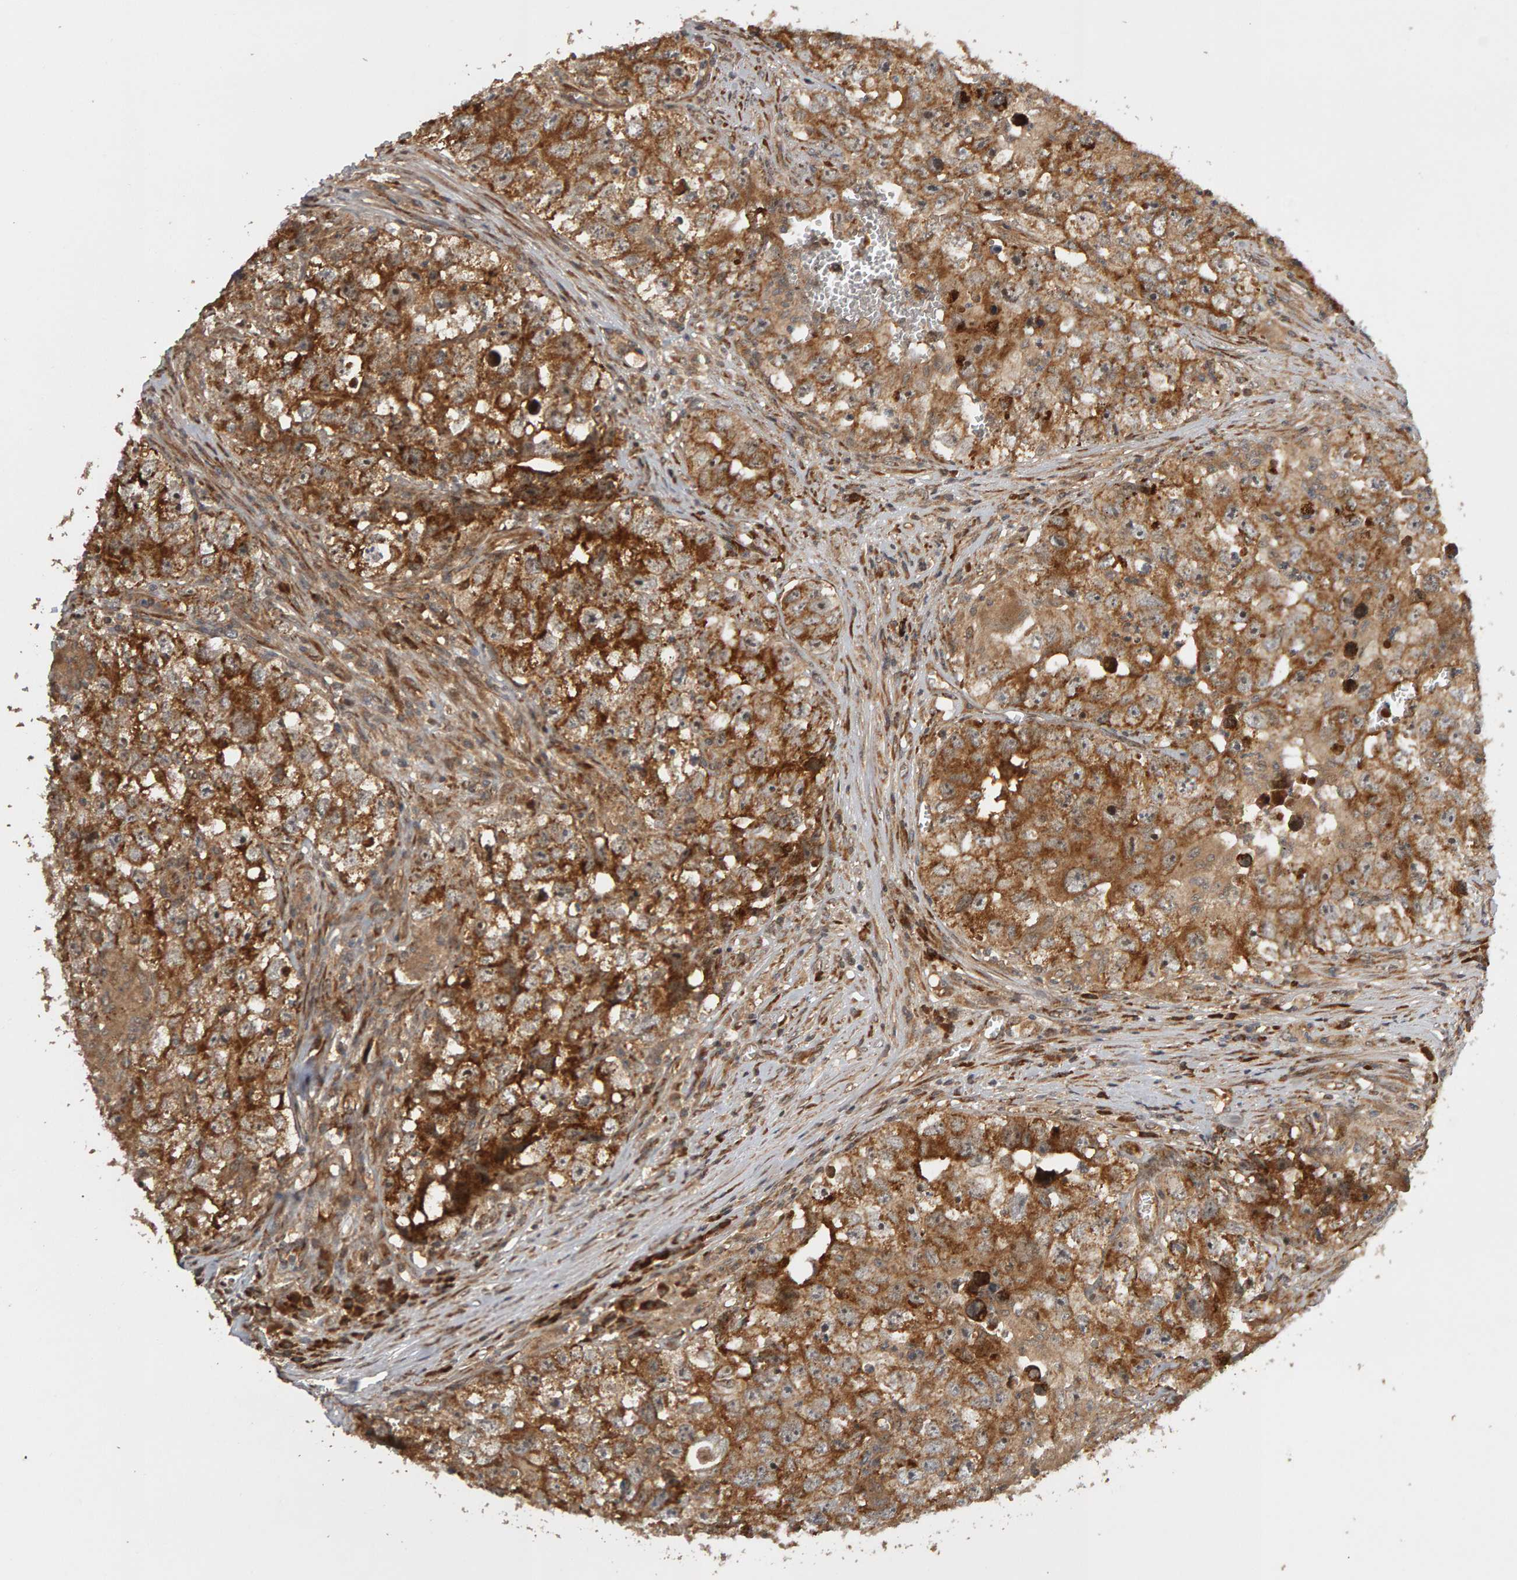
{"staining": {"intensity": "moderate", "quantity": ">75%", "location": "cytoplasmic/membranous"}, "tissue": "testis cancer", "cell_type": "Tumor cells", "image_type": "cancer", "snomed": [{"axis": "morphology", "description": "Seminoma, NOS"}, {"axis": "morphology", "description": "Carcinoma, Embryonal, NOS"}, {"axis": "topography", "description": "Testis"}], "caption": "High-magnification brightfield microscopy of testis embryonal carcinoma stained with DAB (3,3'-diaminobenzidine) (brown) and counterstained with hematoxylin (blue). tumor cells exhibit moderate cytoplasmic/membranous positivity is identified in about>75% of cells.", "gene": "ZFAND1", "patient": {"sex": "male", "age": 43}}